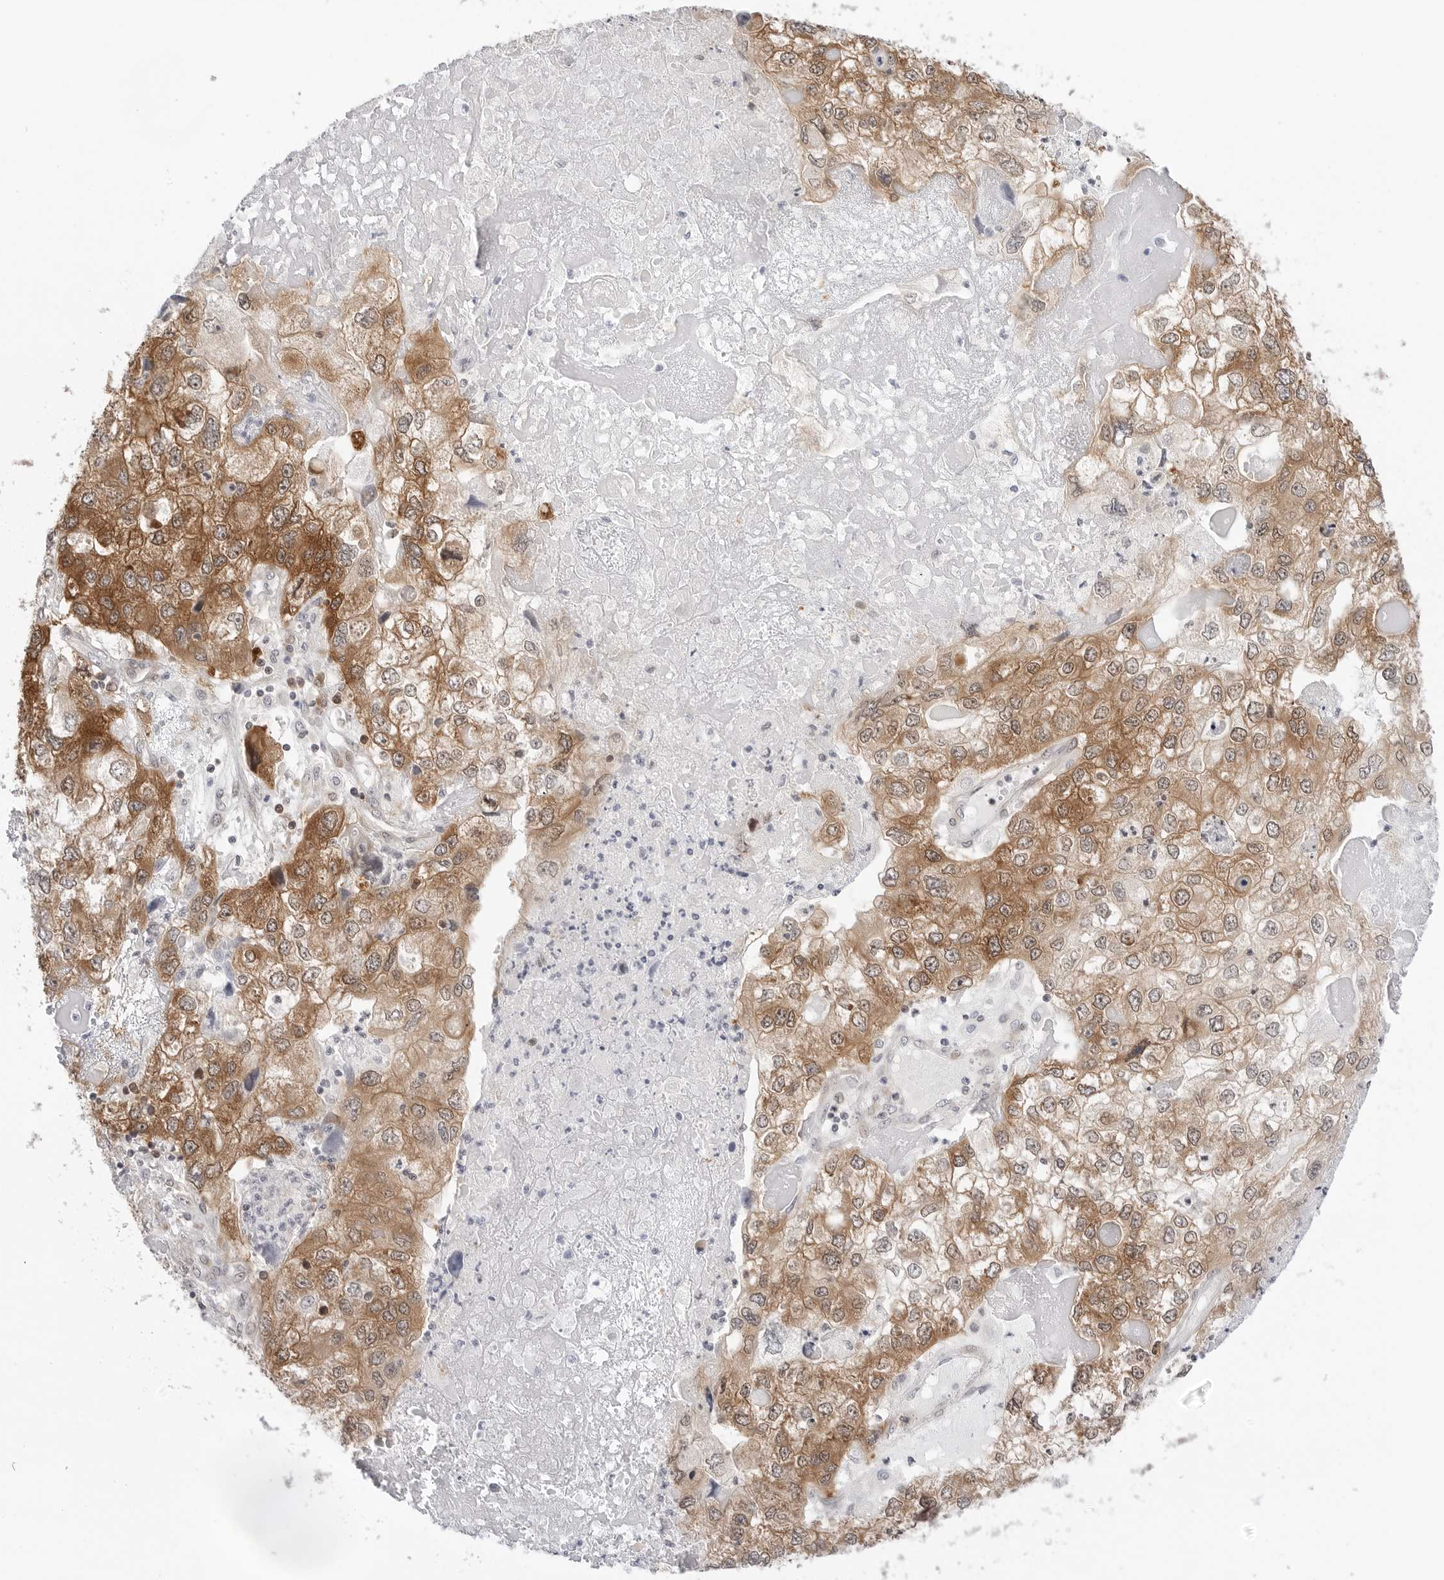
{"staining": {"intensity": "moderate", "quantity": ">75%", "location": "cytoplasmic/membranous"}, "tissue": "endometrial cancer", "cell_type": "Tumor cells", "image_type": "cancer", "snomed": [{"axis": "morphology", "description": "Adenocarcinoma, NOS"}, {"axis": "topography", "description": "Endometrium"}], "caption": "Immunohistochemistry (DAB (3,3'-diaminobenzidine)) staining of human endometrial adenocarcinoma displays moderate cytoplasmic/membranous protein staining in approximately >75% of tumor cells.", "gene": "NUDC", "patient": {"sex": "female", "age": 49}}